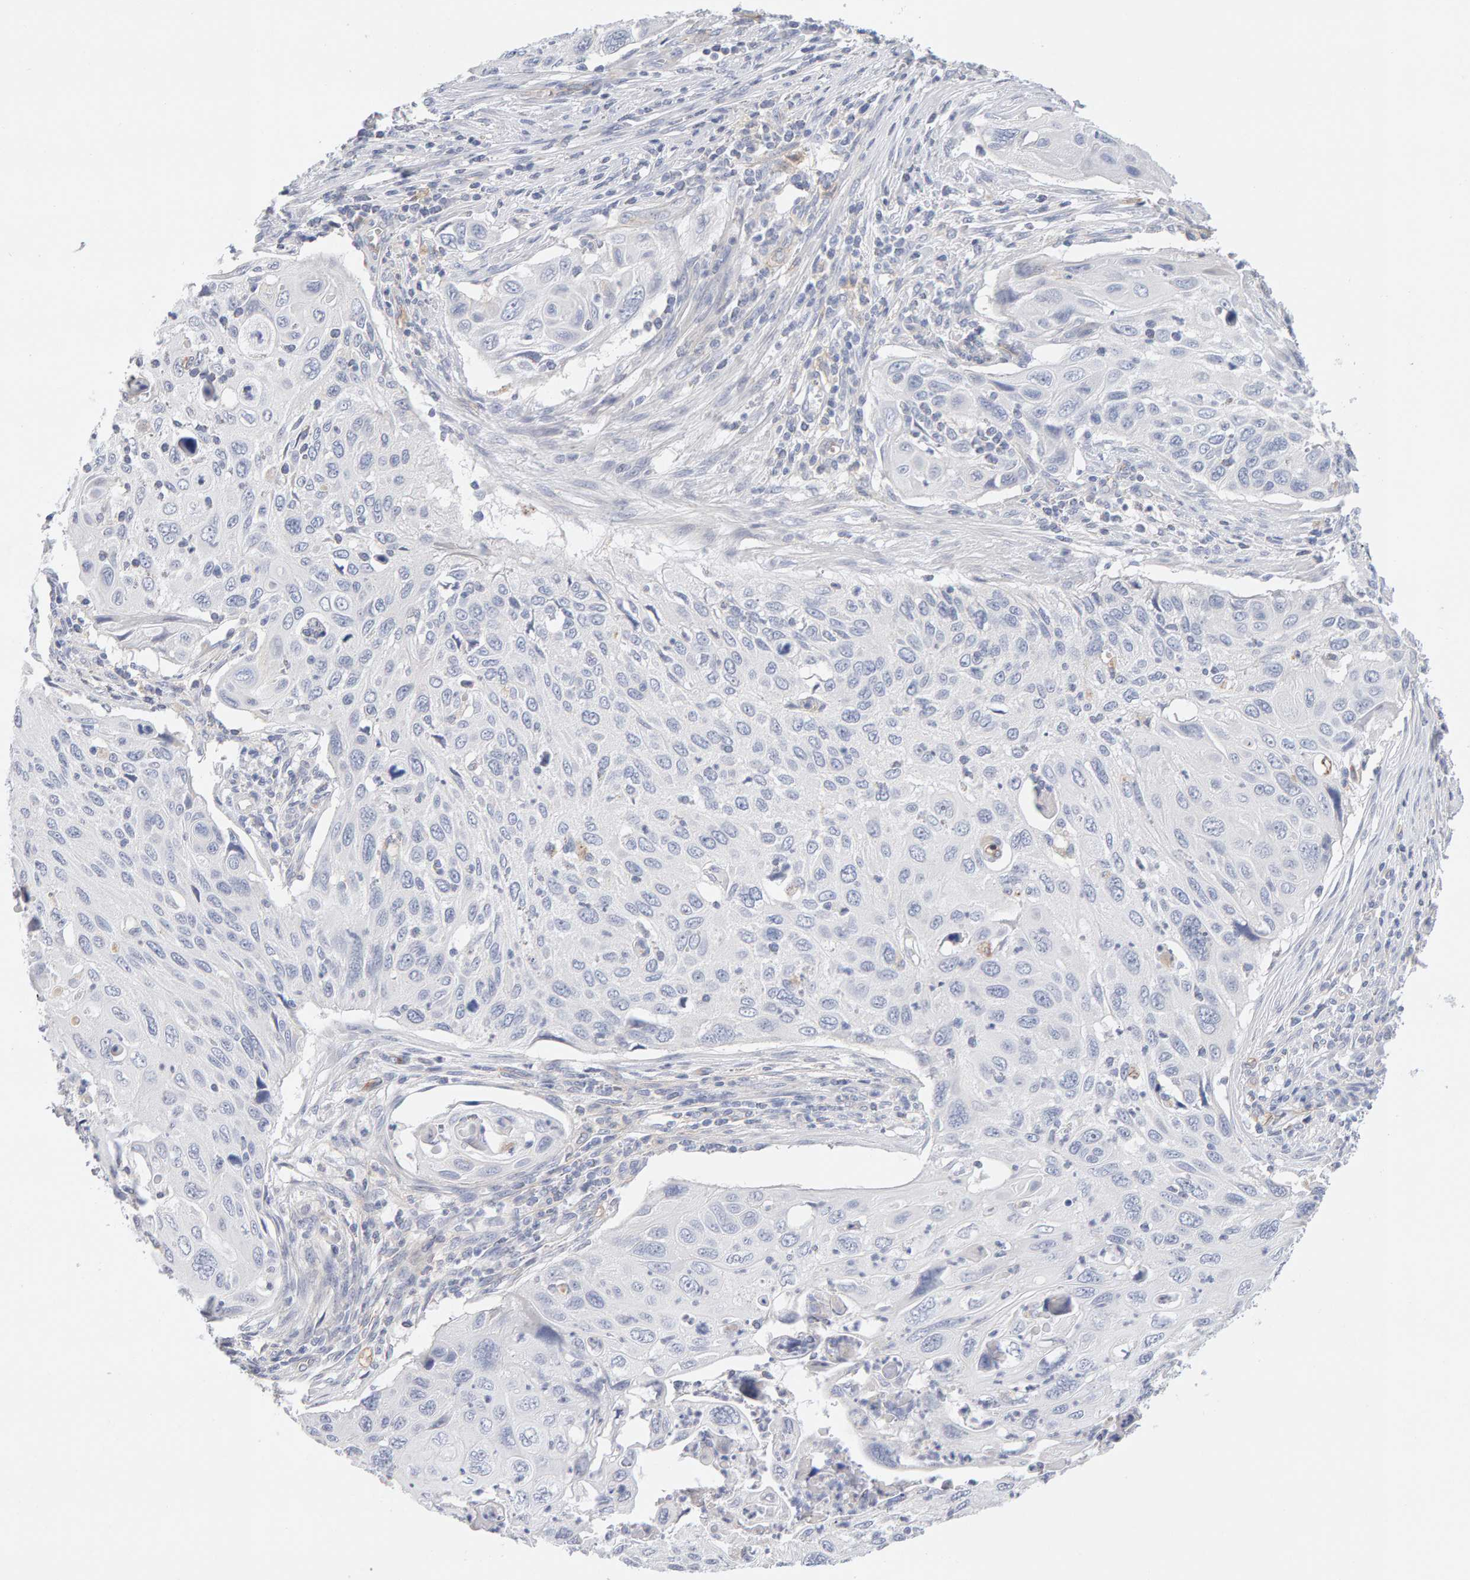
{"staining": {"intensity": "negative", "quantity": "none", "location": "none"}, "tissue": "cervical cancer", "cell_type": "Tumor cells", "image_type": "cancer", "snomed": [{"axis": "morphology", "description": "Squamous cell carcinoma, NOS"}, {"axis": "topography", "description": "Cervix"}], "caption": "DAB immunohistochemical staining of human cervical cancer (squamous cell carcinoma) displays no significant expression in tumor cells.", "gene": "METRNL", "patient": {"sex": "female", "age": 70}}